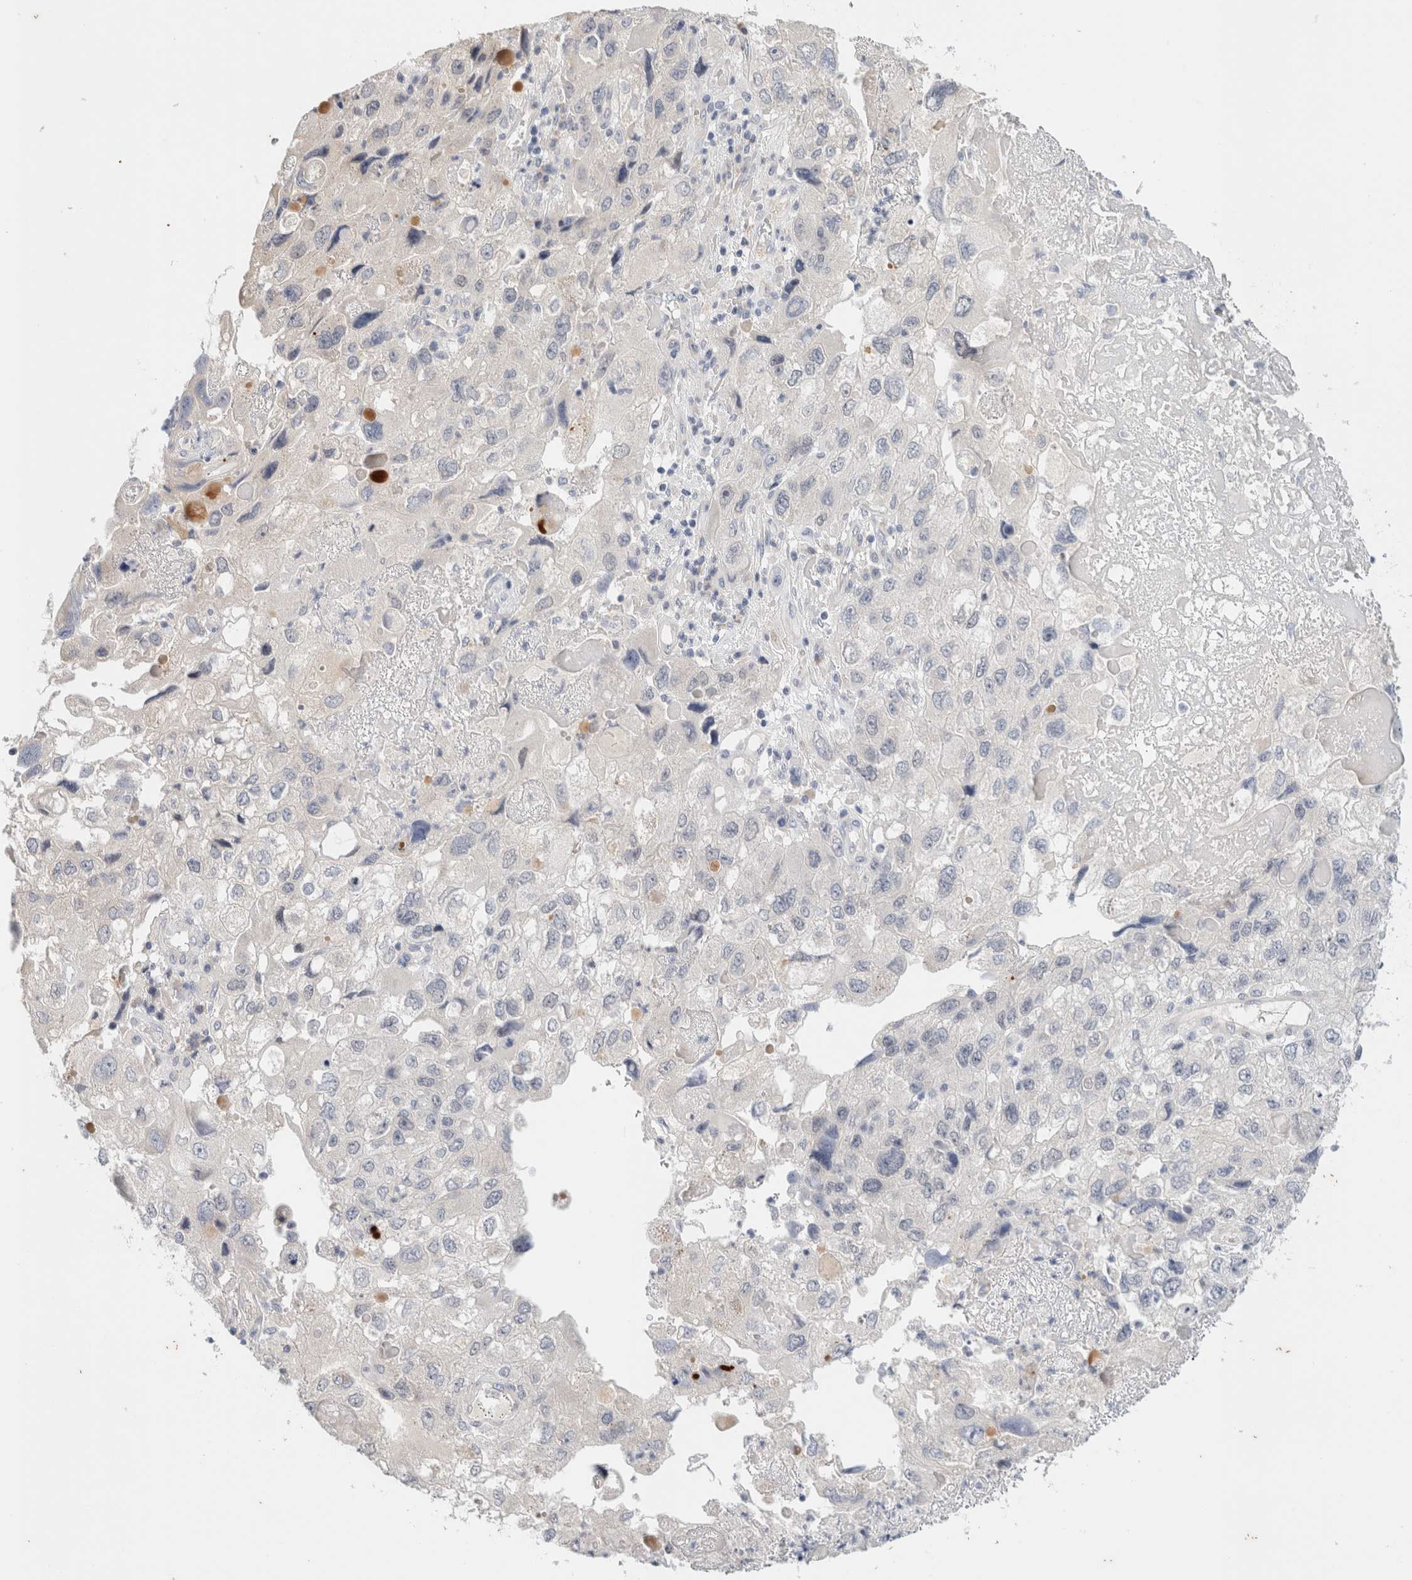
{"staining": {"intensity": "negative", "quantity": "none", "location": "none"}, "tissue": "endometrial cancer", "cell_type": "Tumor cells", "image_type": "cancer", "snomed": [{"axis": "morphology", "description": "Adenocarcinoma, NOS"}, {"axis": "topography", "description": "Endometrium"}], "caption": "Photomicrograph shows no protein expression in tumor cells of endometrial cancer (adenocarcinoma) tissue.", "gene": "SPRTN", "patient": {"sex": "female", "age": 49}}